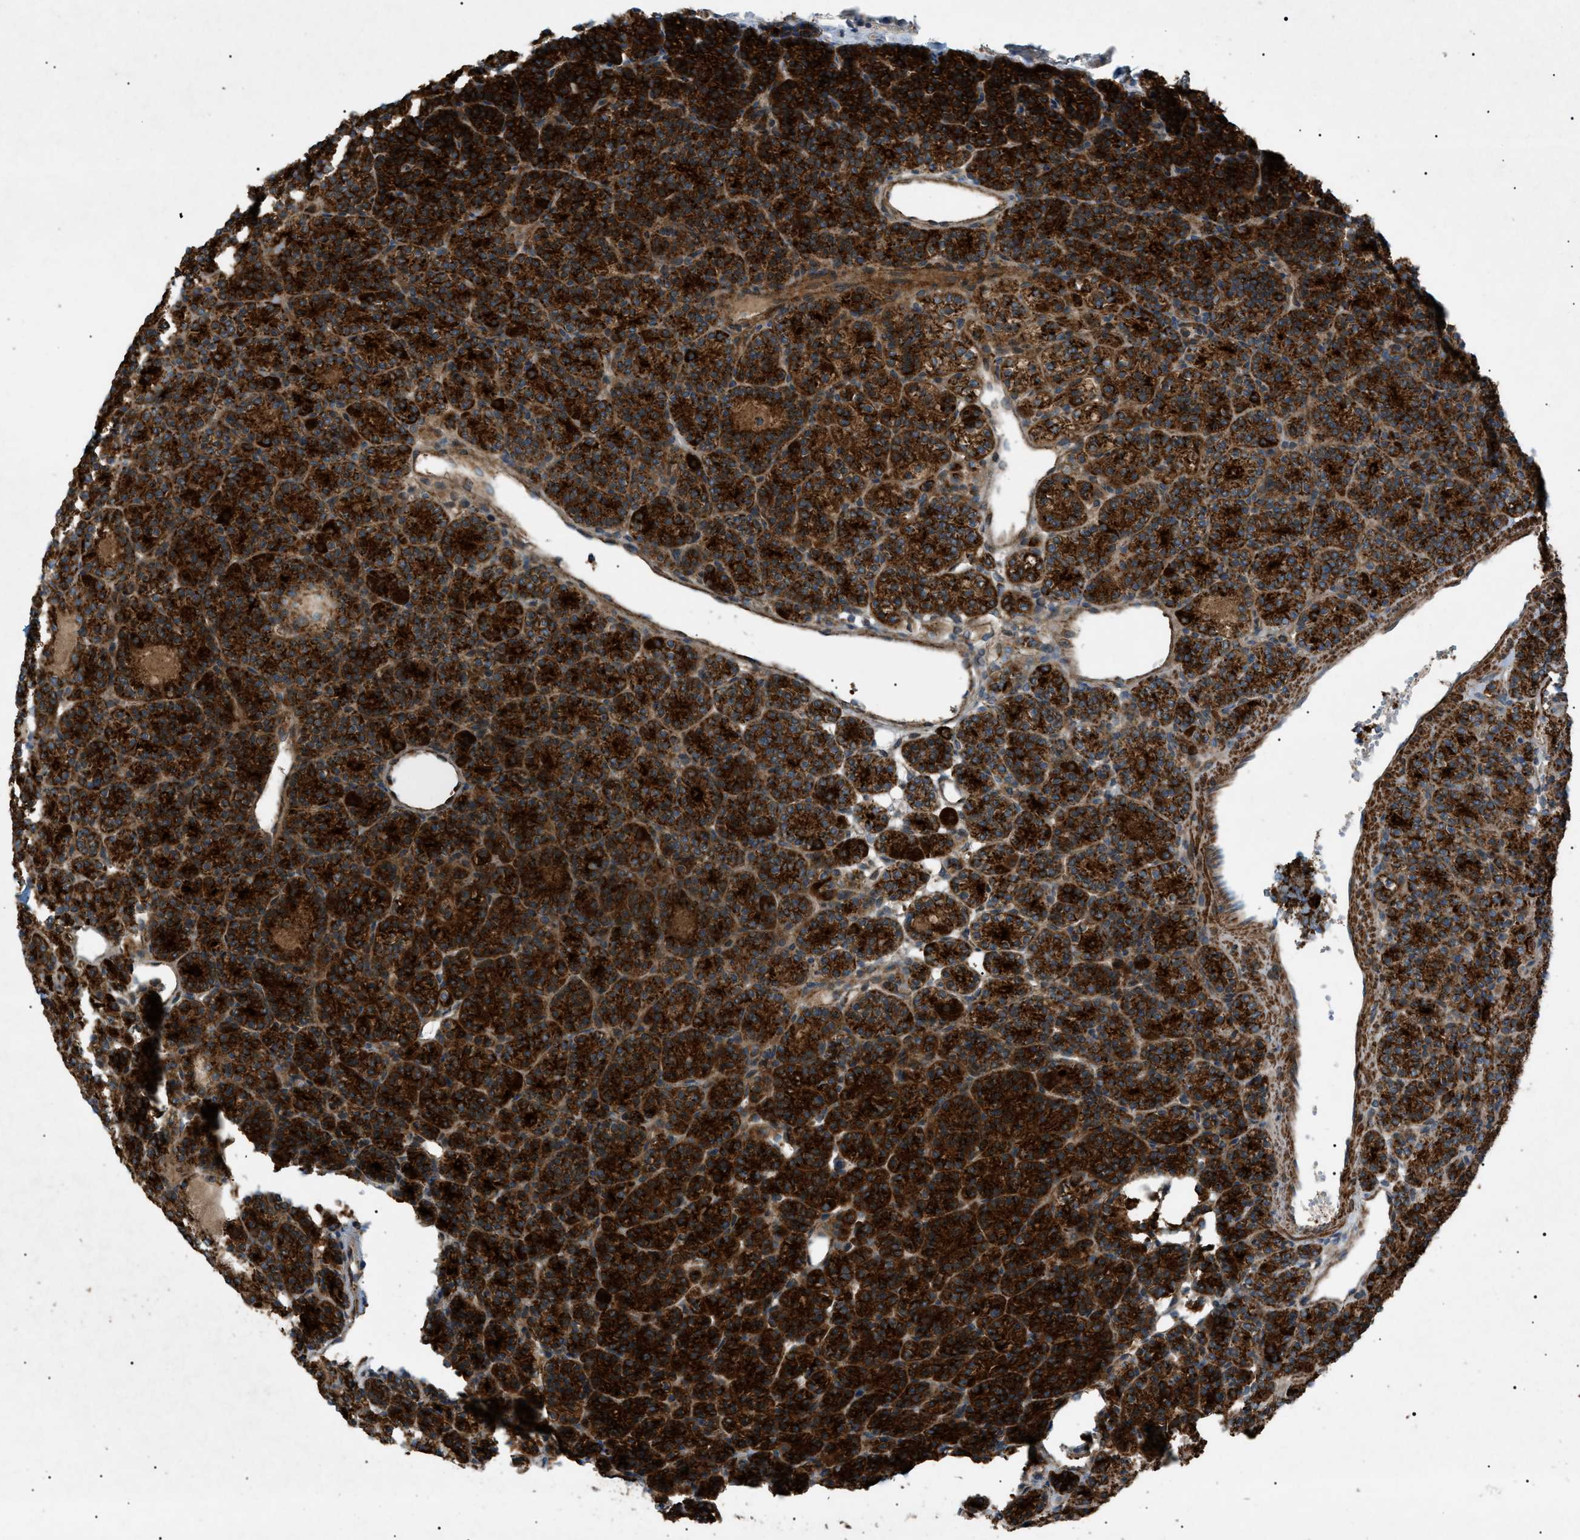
{"staining": {"intensity": "strong", "quantity": ">75%", "location": "cytoplasmic/membranous"}, "tissue": "parathyroid gland", "cell_type": "Glandular cells", "image_type": "normal", "snomed": [{"axis": "morphology", "description": "Normal tissue, NOS"}, {"axis": "morphology", "description": "Adenoma, NOS"}, {"axis": "topography", "description": "Parathyroid gland"}], "caption": "Parathyroid gland stained with immunohistochemistry (IHC) displays strong cytoplasmic/membranous staining in approximately >75% of glandular cells. (Brightfield microscopy of DAB IHC at high magnification).", "gene": "C1GALT1C1", "patient": {"sex": "female", "age": 64}}